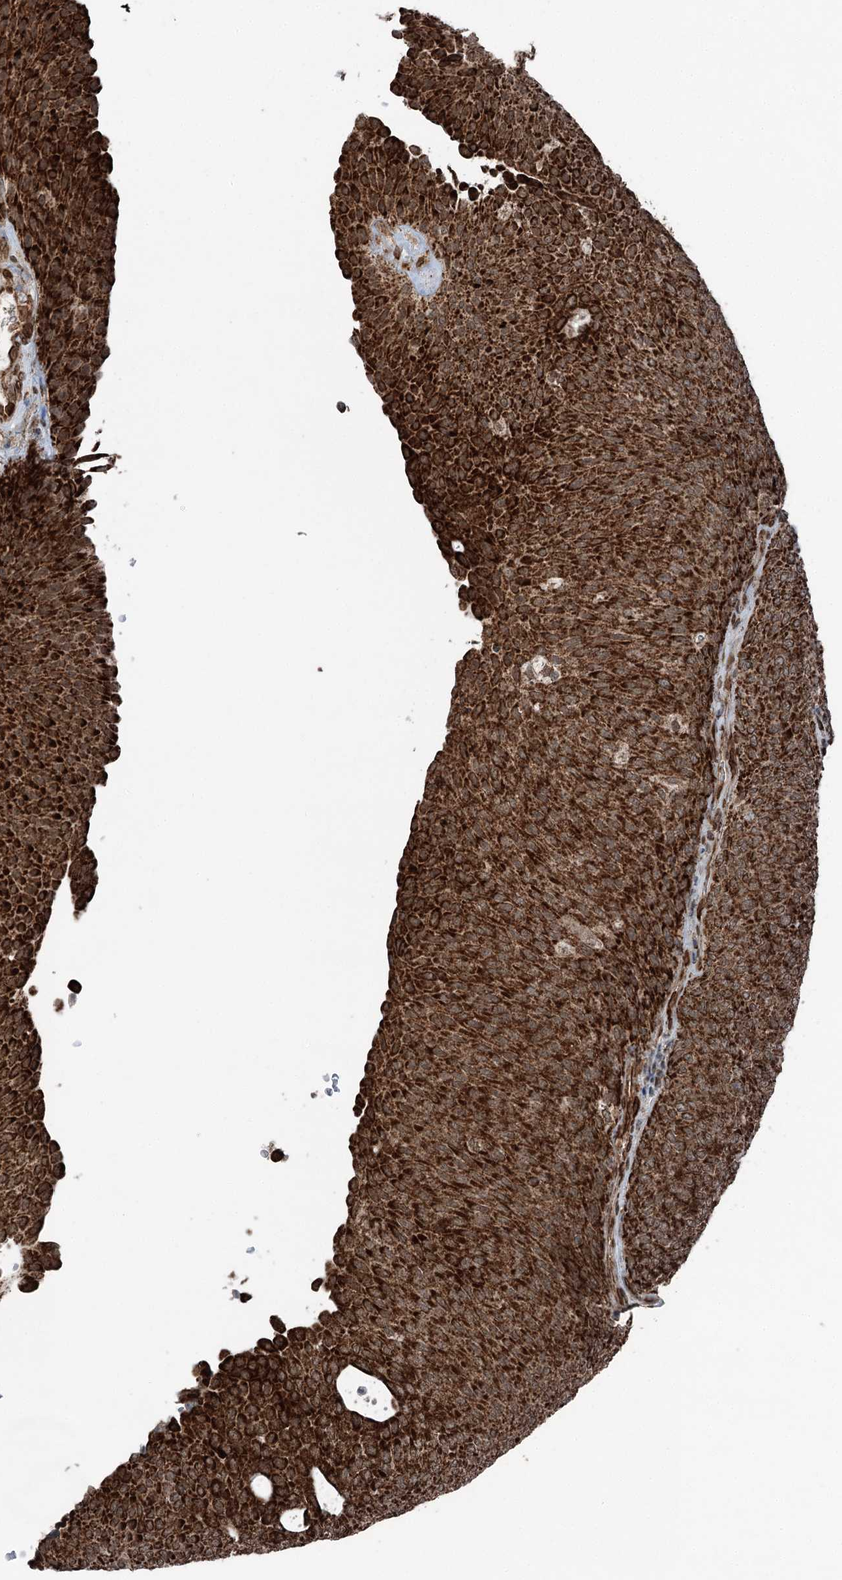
{"staining": {"intensity": "strong", "quantity": ">75%", "location": "cytoplasmic/membranous"}, "tissue": "urothelial cancer", "cell_type": "Tumor cells", "image_type": "cancer", "snomed": [{"axis": "morphology", "description": "Urothelial carcinoma, Low grade"}, {"axis": "topography", "description": "Urinary bladder"}], "caption": "There is high levels of strong cytoplasmic/membranous positivity in tumor cells of urothelial cancer, as demonstrated by immunohistochemical staining (brown color).", "gene": "BCKDHA", "patient": {"sex": "female", "age": 79}}